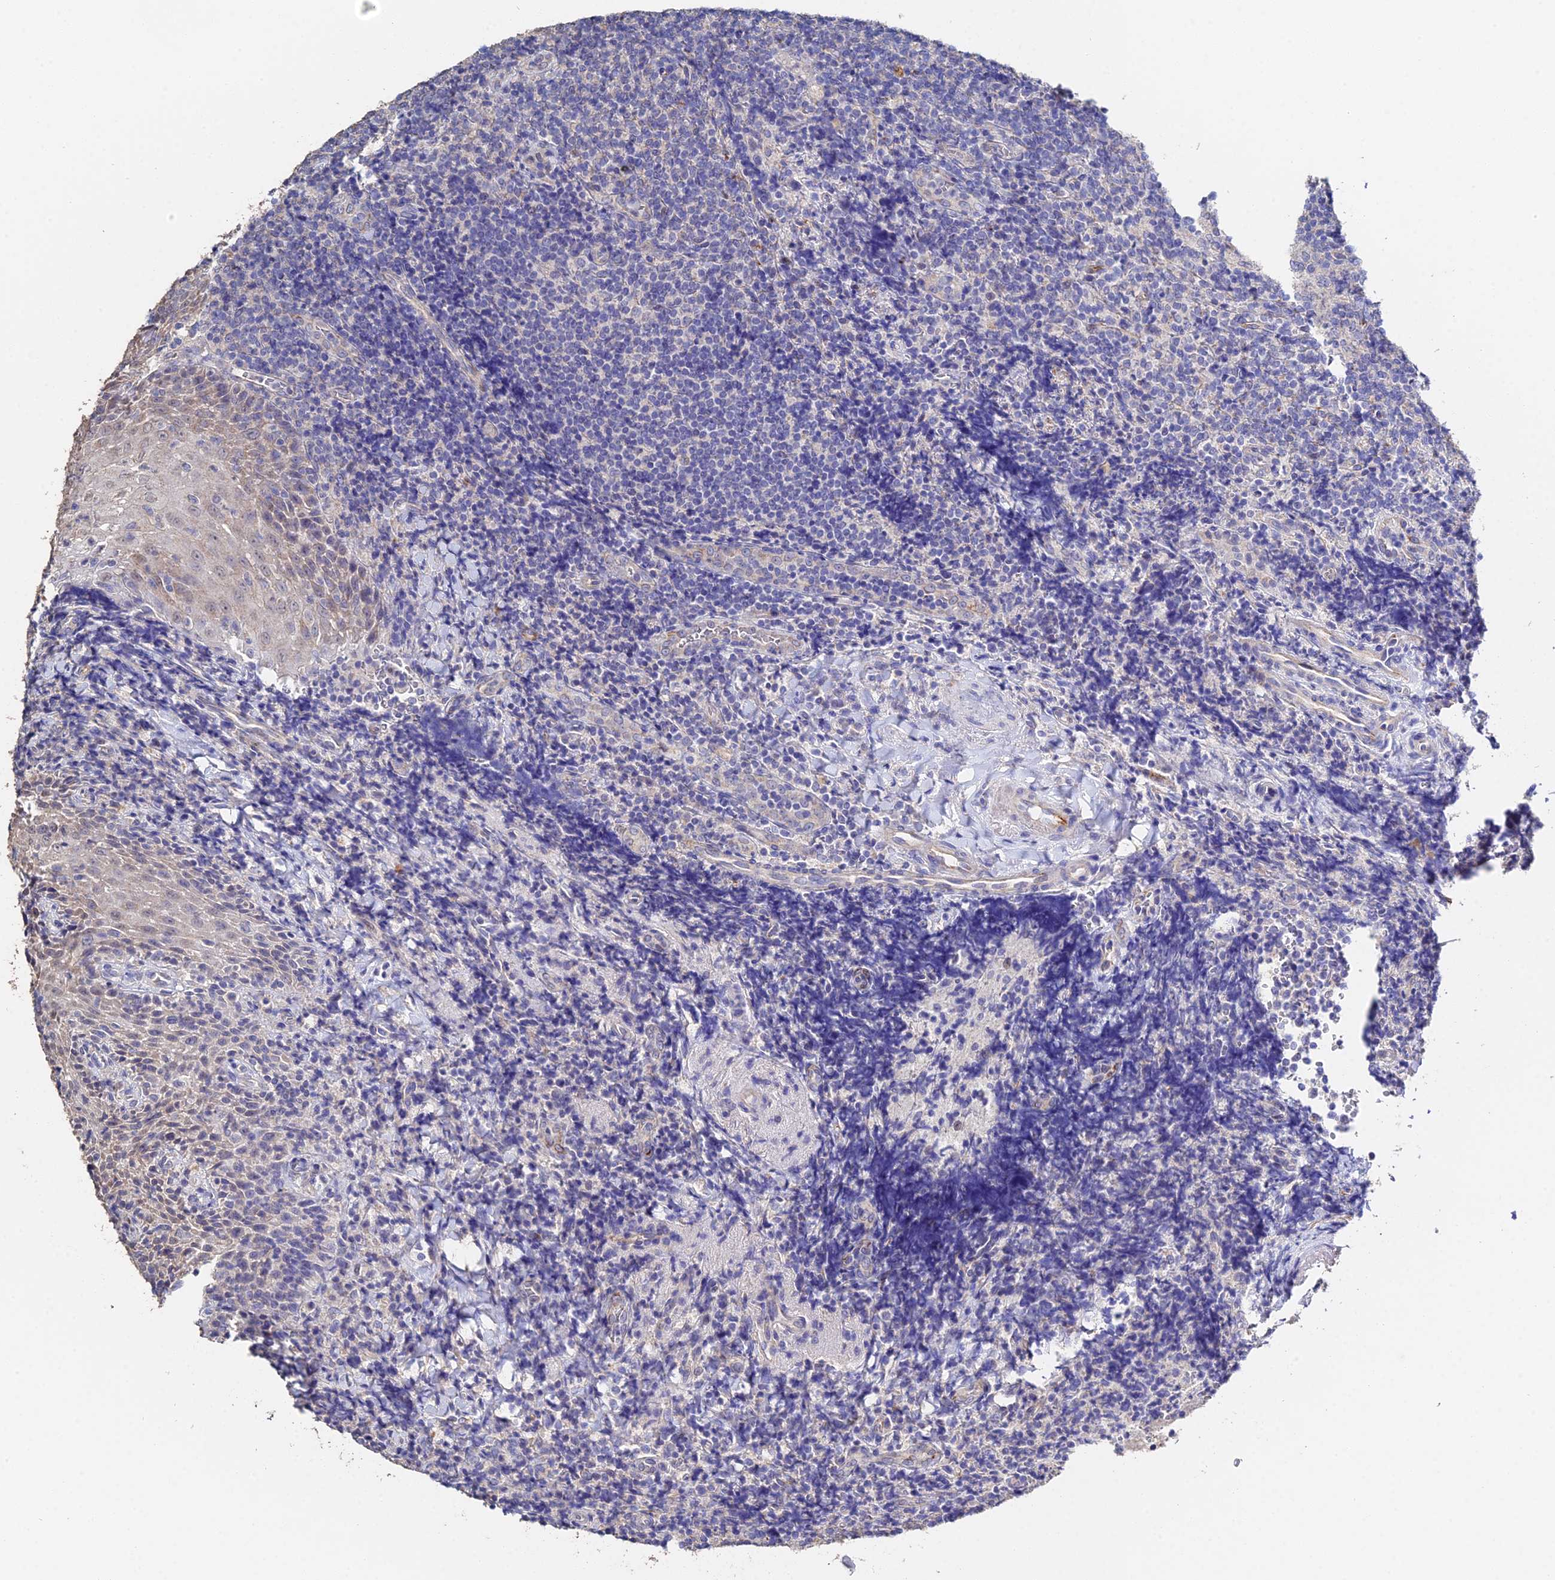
{"staining": {"intensity": "negative", "quantity": "none", "location": "none"}, "tissue": "tonsil", "cell_type": "Germinal center cells", "image_type": "normal", "snomed": [{"axis": "morphology", "description": "Normal tissue, NOS"}, {"axis": "topography", "description": "Tonsil"}], "caption": "Immunohistochemical staining of benign tonsil demonstrates no significant positivity in germinal center cells.", "gene": "ESM1", "patient": {"sex": "male", "age": 37}}